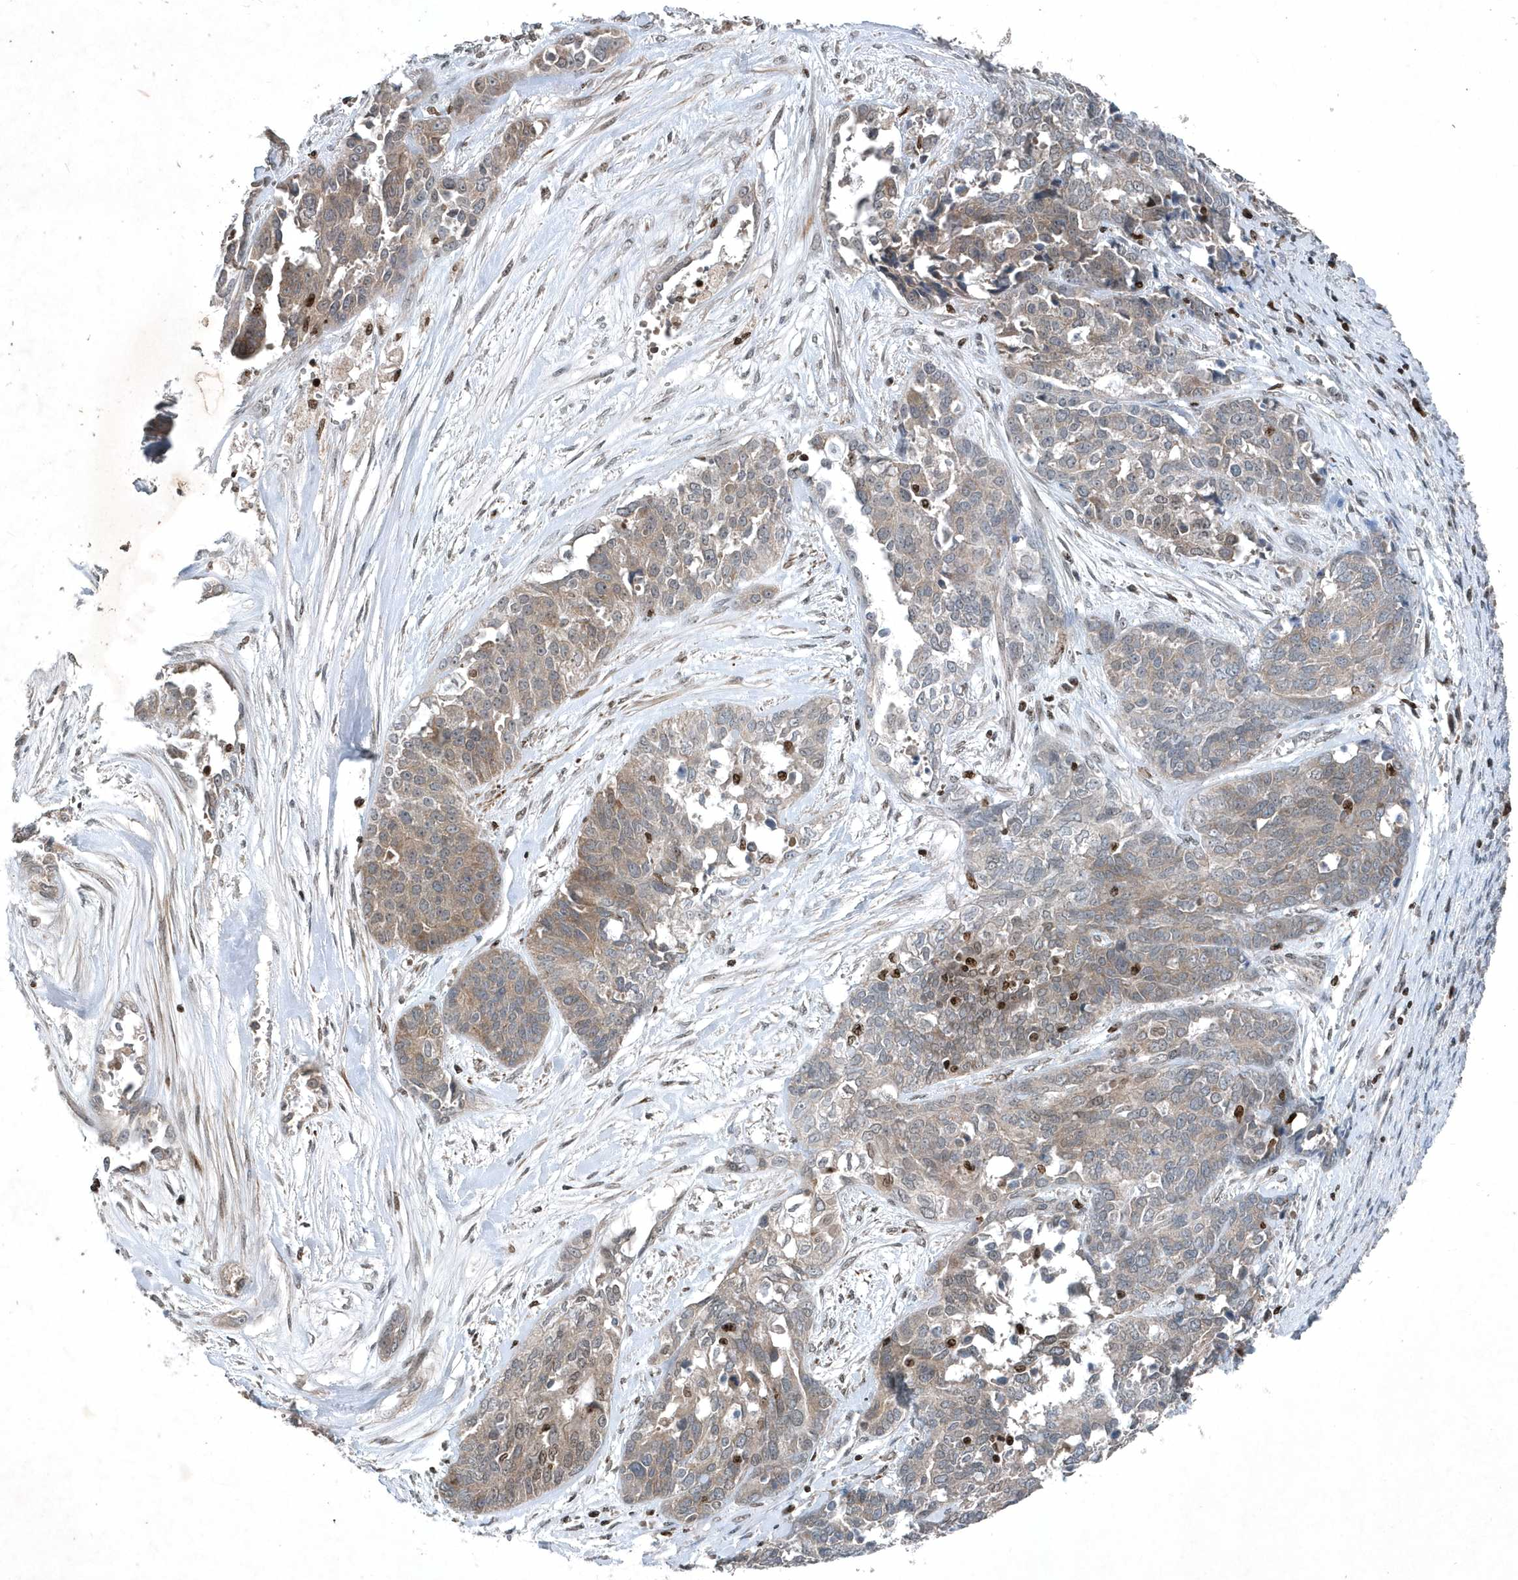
{"staining": {"intensity": "weak", "quantity": ">75%", "location": "nuclear"}, "tissue": "ovarian cancer", "cell_type": "Tumor cells", "image_type": "cancer", "snomed": [{"axis": "morphology", "description": "Cystadenocarcinoma, serous, NOS"}, {"axis": "topography", "description": "Ovary"}], "caption": "Human ovarian cancer stained with a brown dye demonstrates weak nuclear positive staining in approximately >75% of tumor cells.", "gene": "QTRT2", "patient": {"sex": "female", "age": 44}}